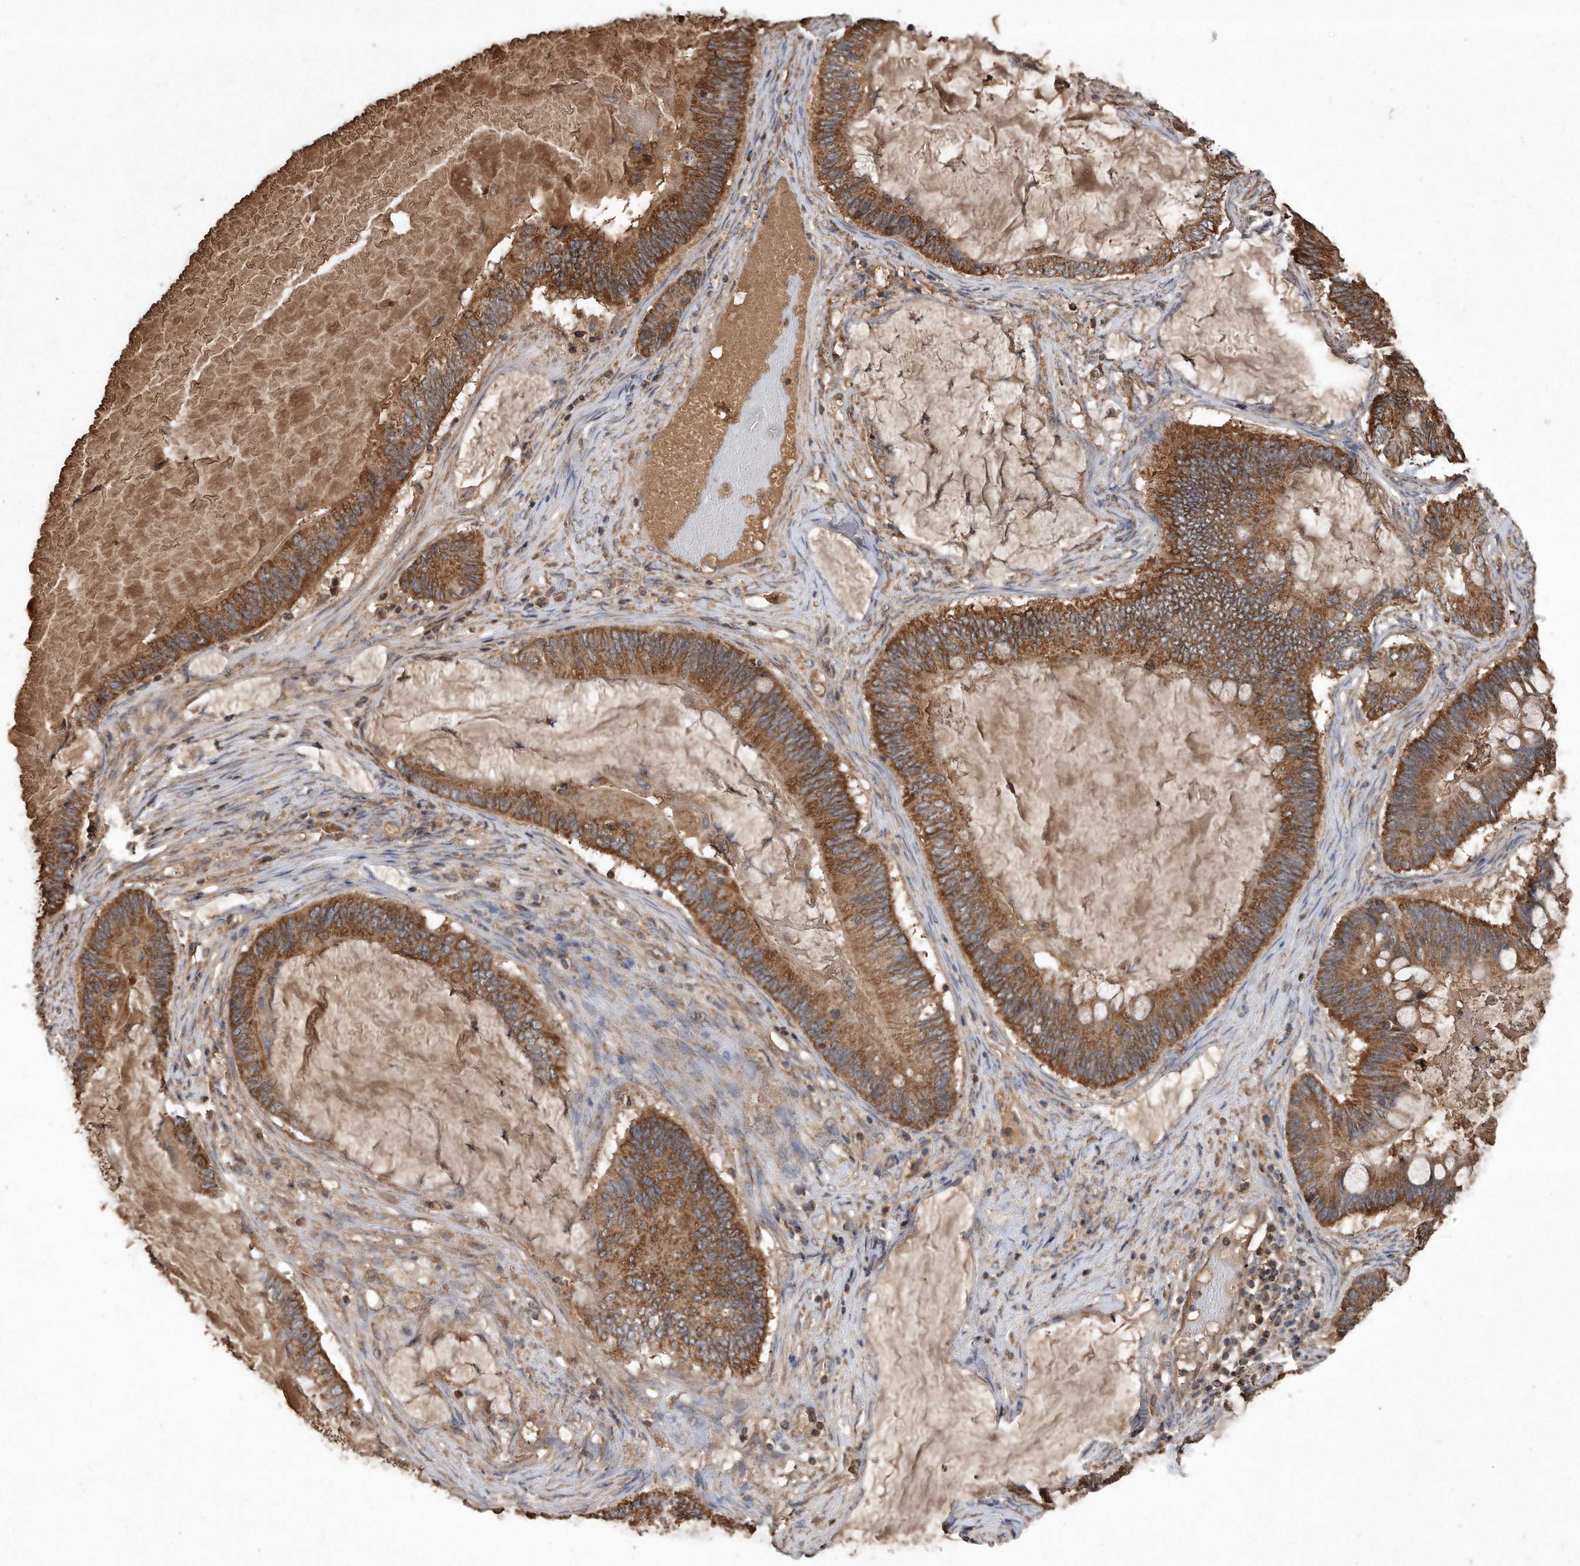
{"staining": {"intensity": "strong", "quantity": ">75%", "location": "cytoplasmic/membranous"}, "tissue": "ovarian cancer", "cell_type": "Tumor cells", "image_type": "cancer", "snomed": [{"axis": "morphology", "description": "Cystadenocarcinoma, mucinous, NOS"}, {"axis": "topography", "description": "Ovary"}], "caption": "Human ovarian mucinous cystadenocarcinoma stained with a protein marker reveals strong staining in tumor cells.", "gene": "SDHA", "patient": {"sex": "female", "age": 61}}